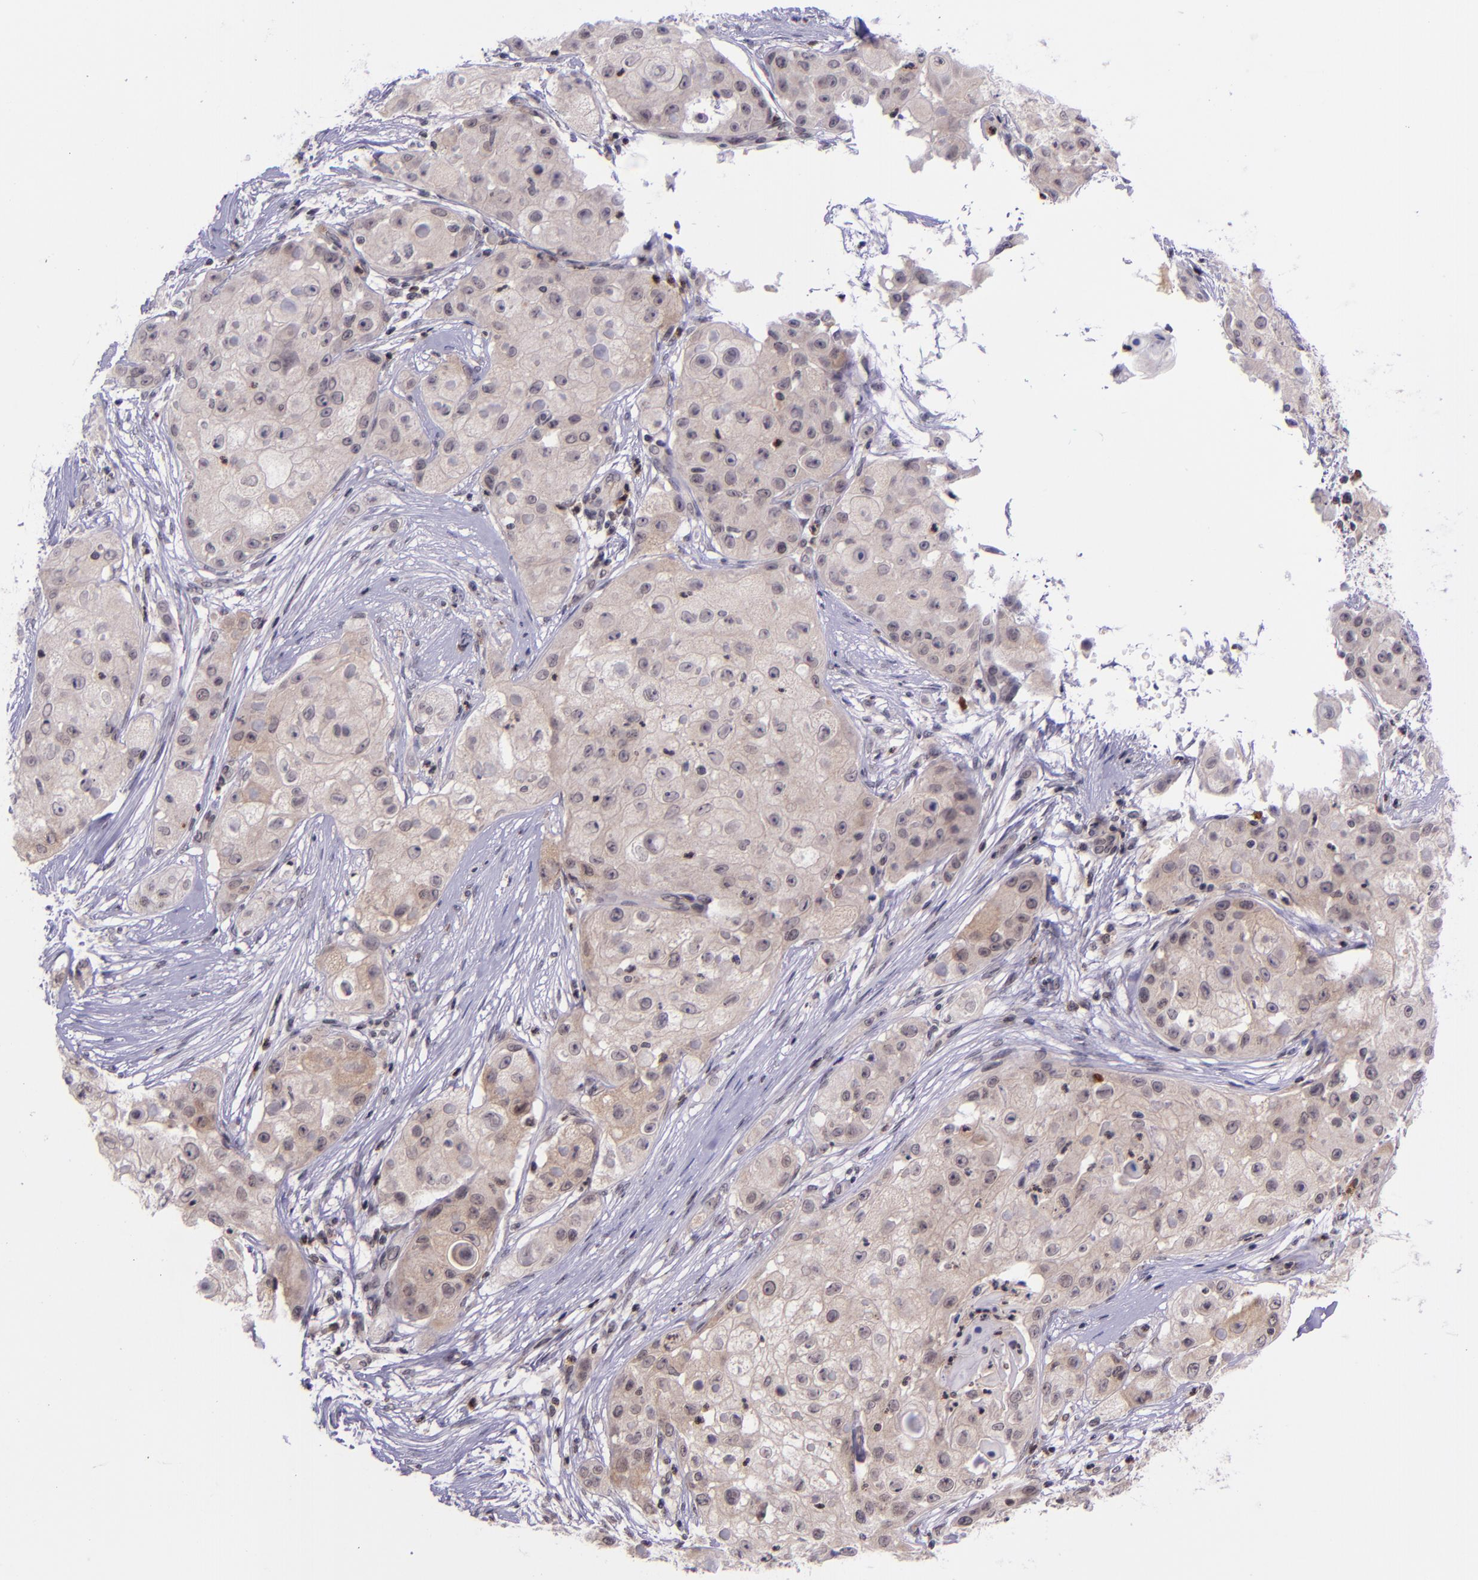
{"staining": {"intensity": "weak", "quantity": "25%-75%", "location": "cytoplasmic/membranous"}, "tissue": "skin cancer", "cell_type": "Tumor cells", "image_type": "cancer", "snomed": [{"axis": "morphology", "description": "Squamous cell carcinoma, NOS"}, {"axis": "topography", "description": "Skin"}], "caption": "Skin squamous cell carcinoma was stained to show a protein in brown. There is low levels of weak cytoplasmic/membranous staining in approximately 25%-75% of tumor cells.", "gene": "SELL", "patient": {"sex": "female", "age": 57}}